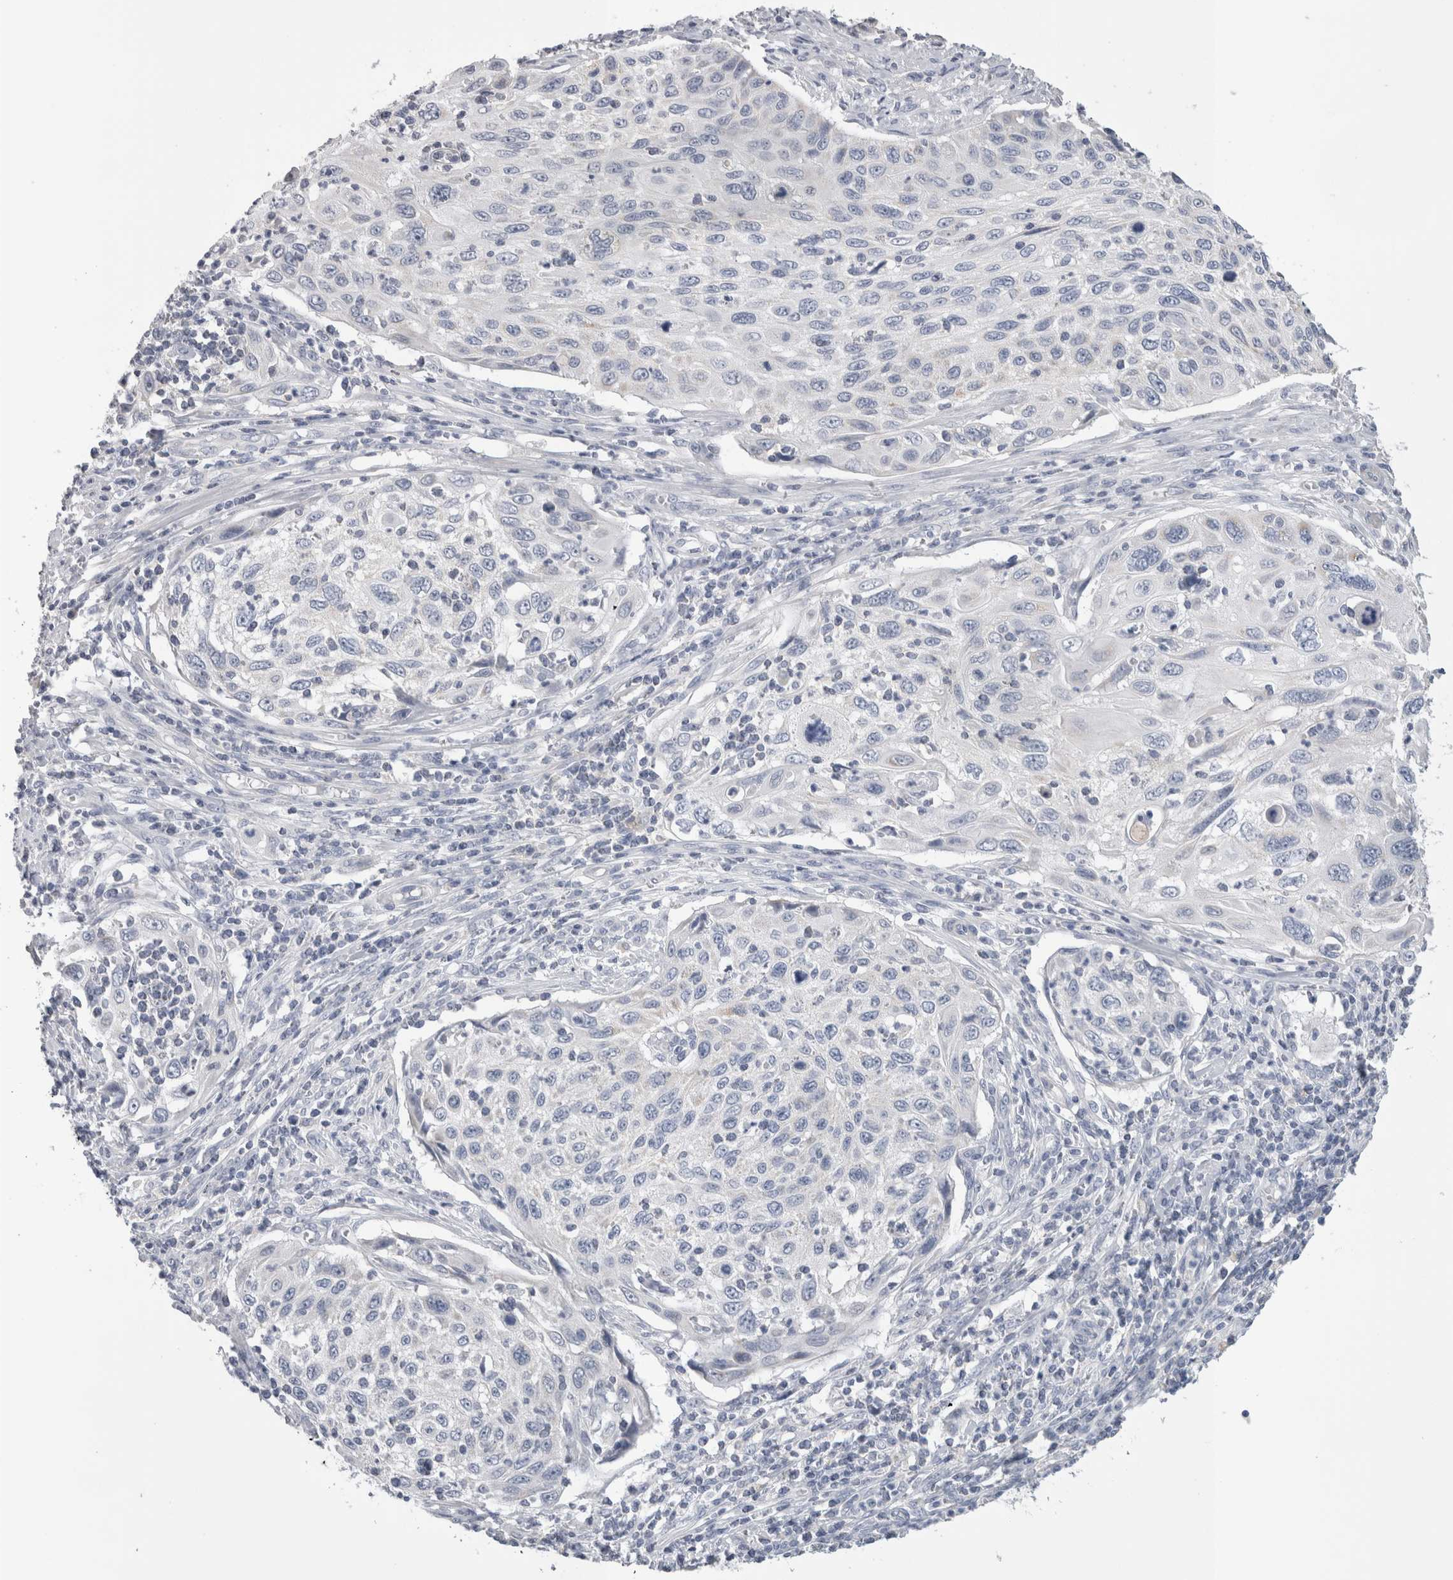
{"staining": {"intensity": "negative", "quantity": "none", "location": "none"}, "tissue": "cervical cancer", "cell_type": "Tumor cells", "image_type": "cancer", "snomed": [{"axis": "morphology", "description": "Squamous cell carcinoma, NOS"}, {"axis": "topography", "description": "Cervix"}], "caption": "A micrograph of human squamous cell carcinoma (cervical) is negative for staining in tumor cells.", "gene": "DHRS4", "patient": {"sex": "female", "age": 70}}